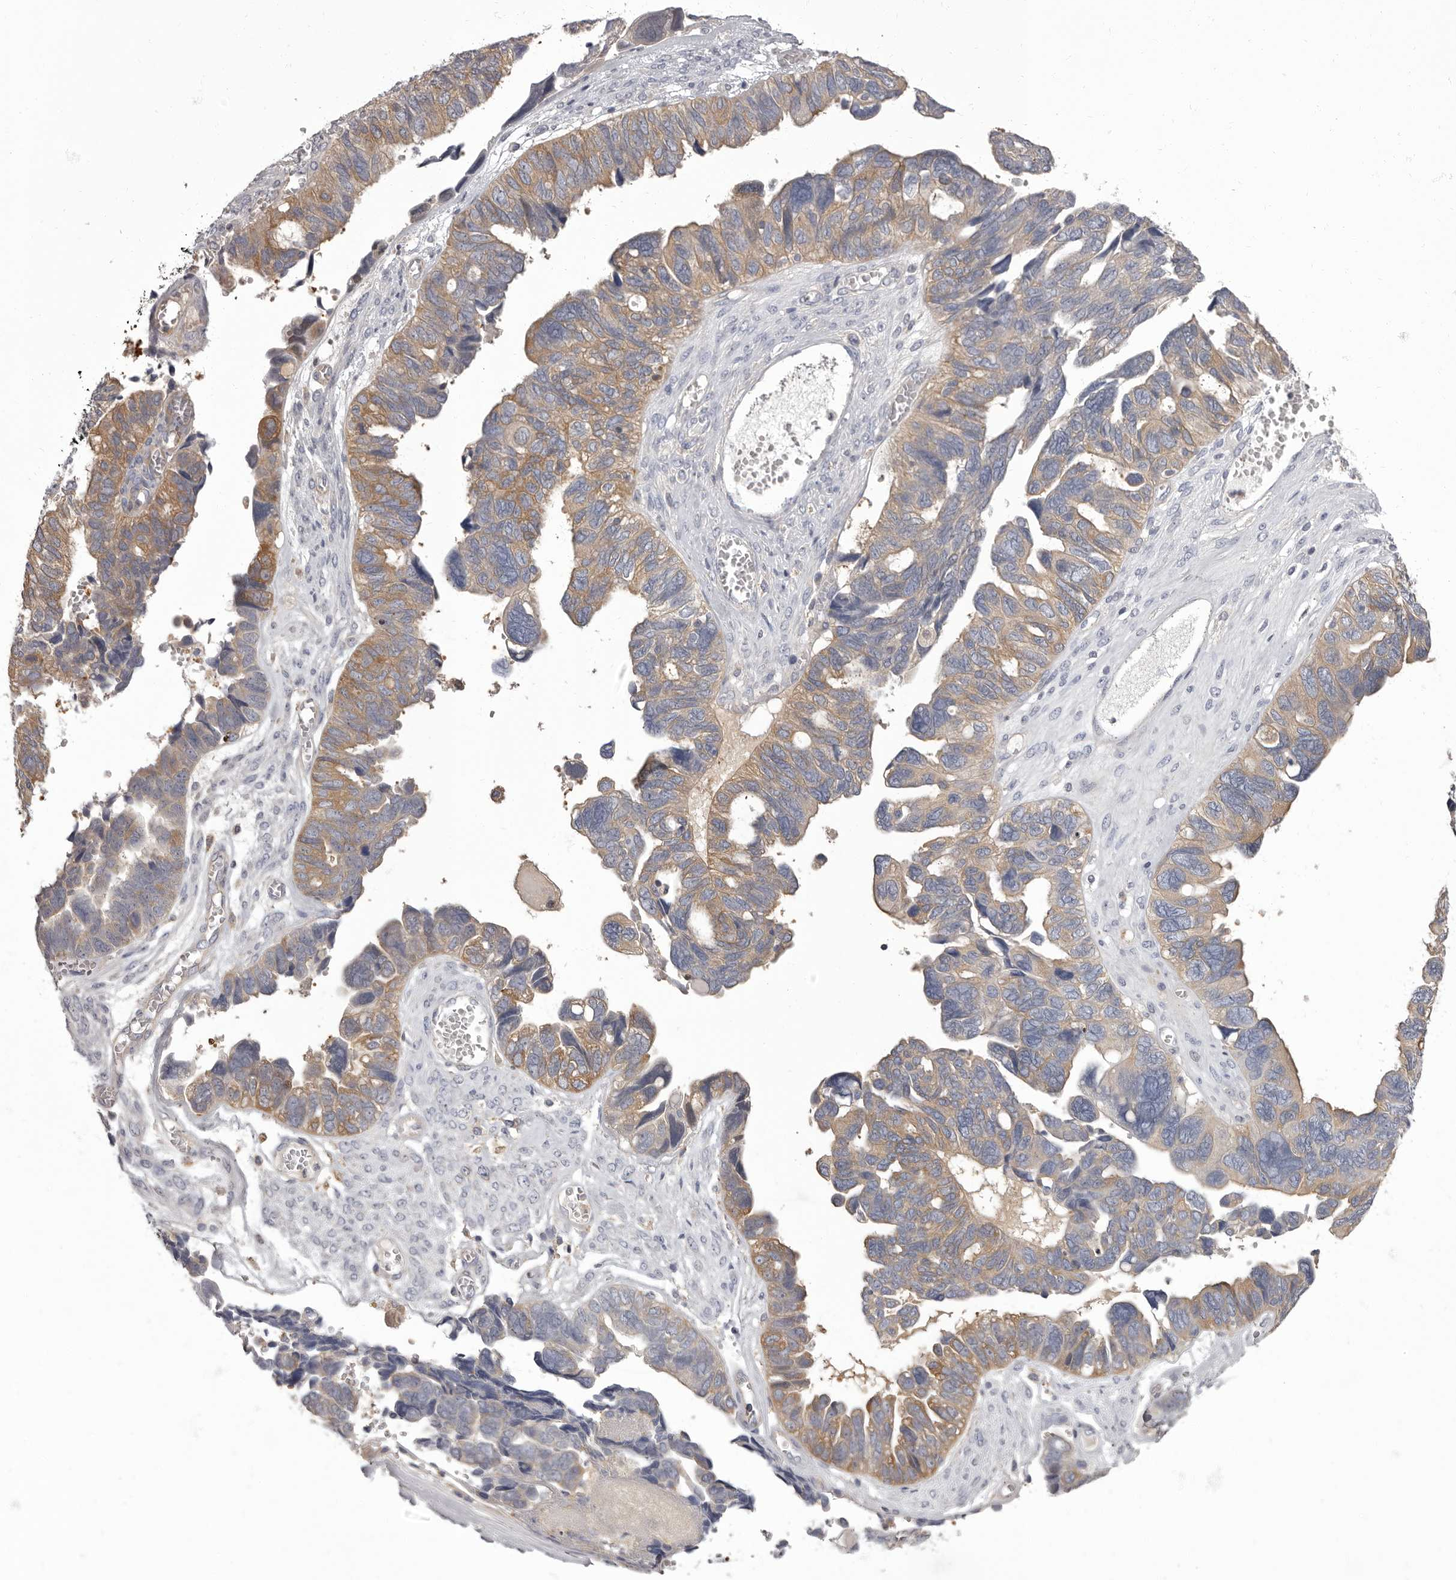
{"staining": {"intensity": "moderate", "quantity": ">75%", "location": "cytoplasmic/membranous"}, "tissue": "ovarian cancer", "cell_type": "Tumor cells", "image_type": "cancer", "snomed": [{"axis": "morphology", "description": "Cystadenocarcinoma, serous, NOS"}, {"axis": "topography", "description": "Ovary"}], "caption": "This micrograph displays immunohistochemistry (IHC) staining of human ovarian cancer, with medium moderate cytoplasmic/membranous staining in approximately >75% of tumor cells.", "gene": "APEH", "patient": {"sex": "female", "age": 79}}